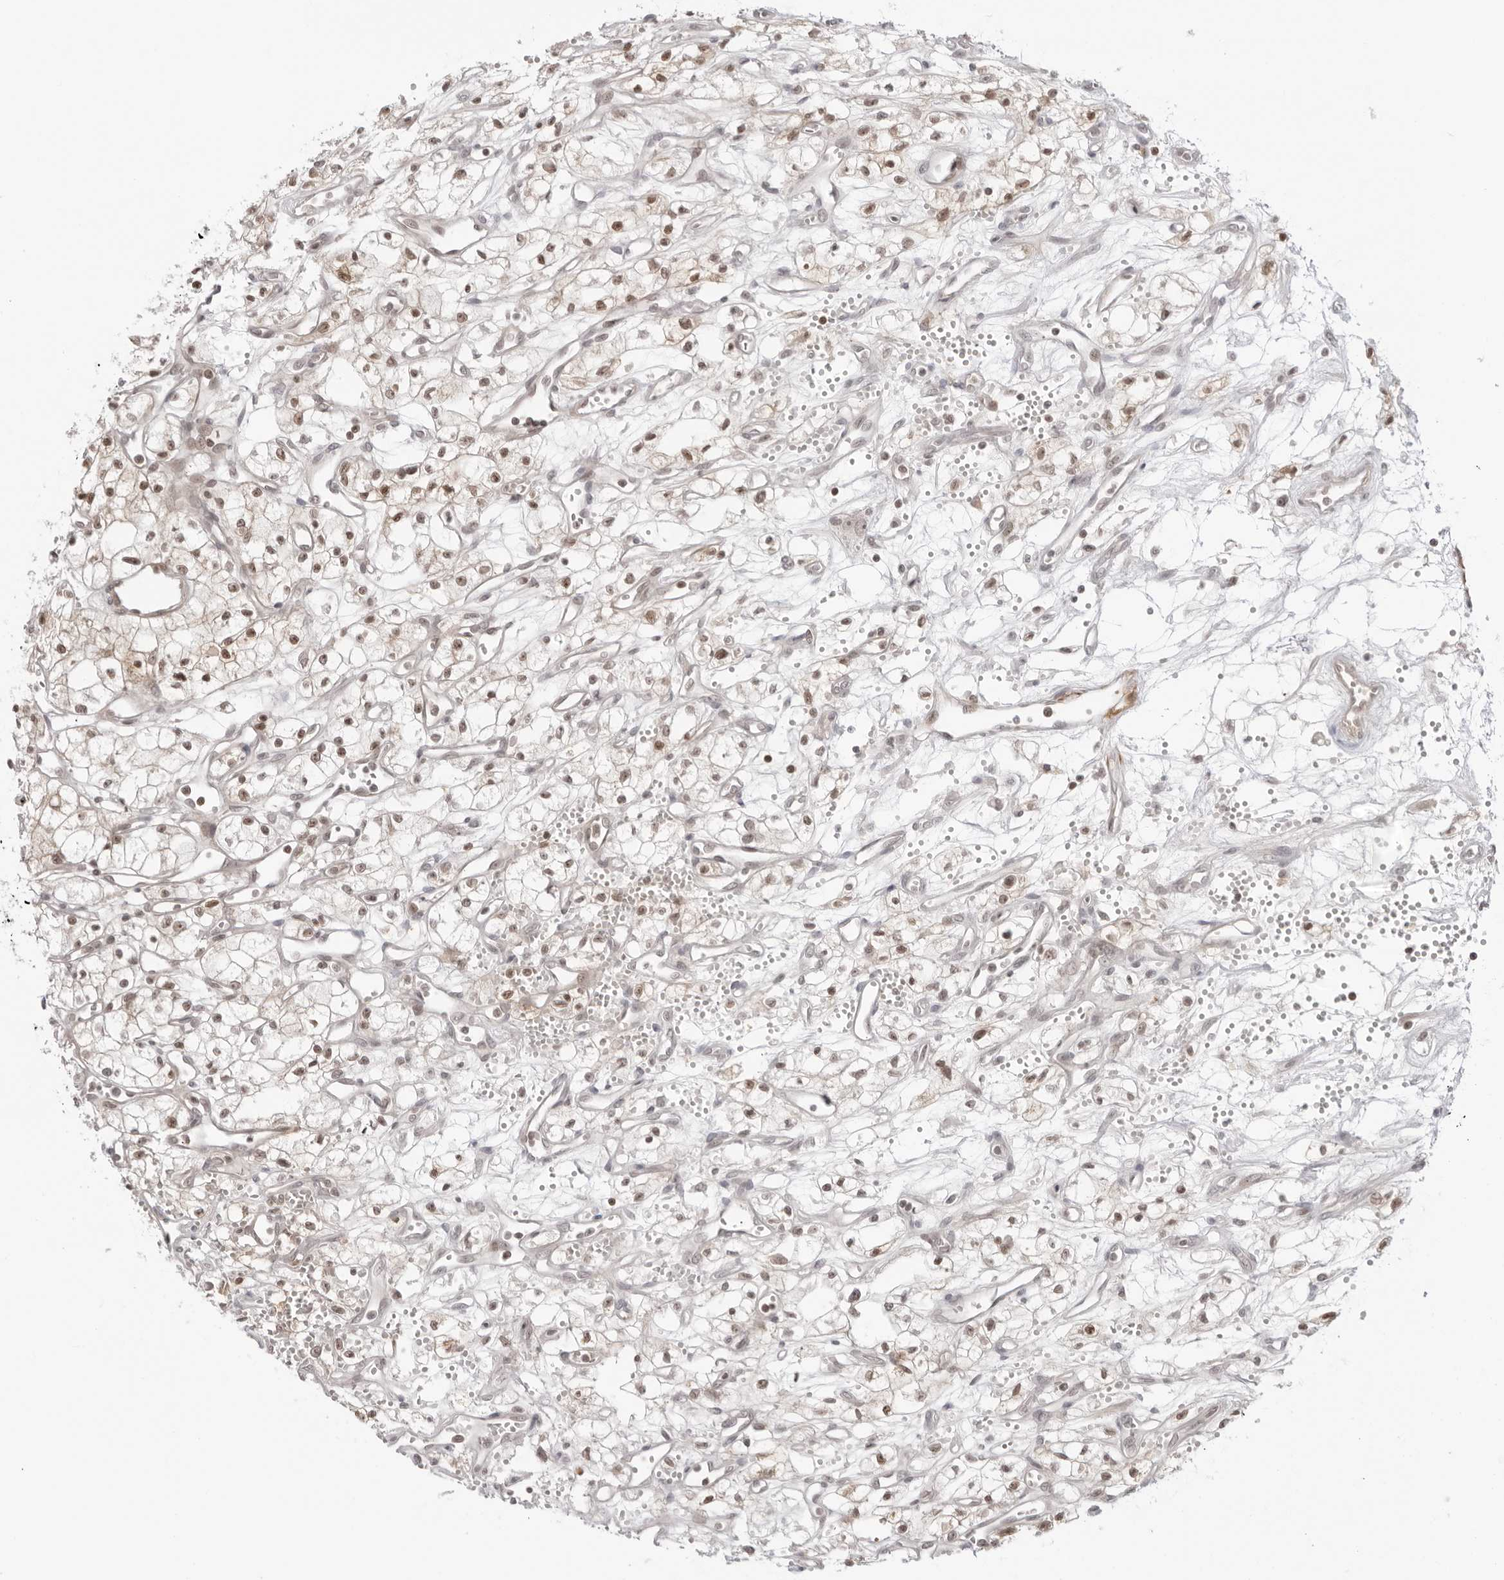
{"staining": {"intensity": "moderate", "quantity": ">75%", "location": "nuclear"}, "tissue": "renal cancer", "cell_type": "Tumor cells", "image_type": "cancer", "snomed": [{"axis": "morphology", "description": "Adenocarcinoma, NOS"}, {"axis": "topography", "description": "Kidney"}], "caption": "High-magnification brightfield microscopy of adenocarcinoma (renal) stained with DAB (brown) and counterstained with hematoxylin (blue). tumor cells exhibit moderate nuclear positivity is appreciated in about>75% of cells. (Stains: DAB (3,3'-diaminobenzidine) in brown, nuclei in blue, Microscopy: brightfield microscopy at high magnification).", "gene": "RNF146", "patient": {"sex": "male", "age": 59}}